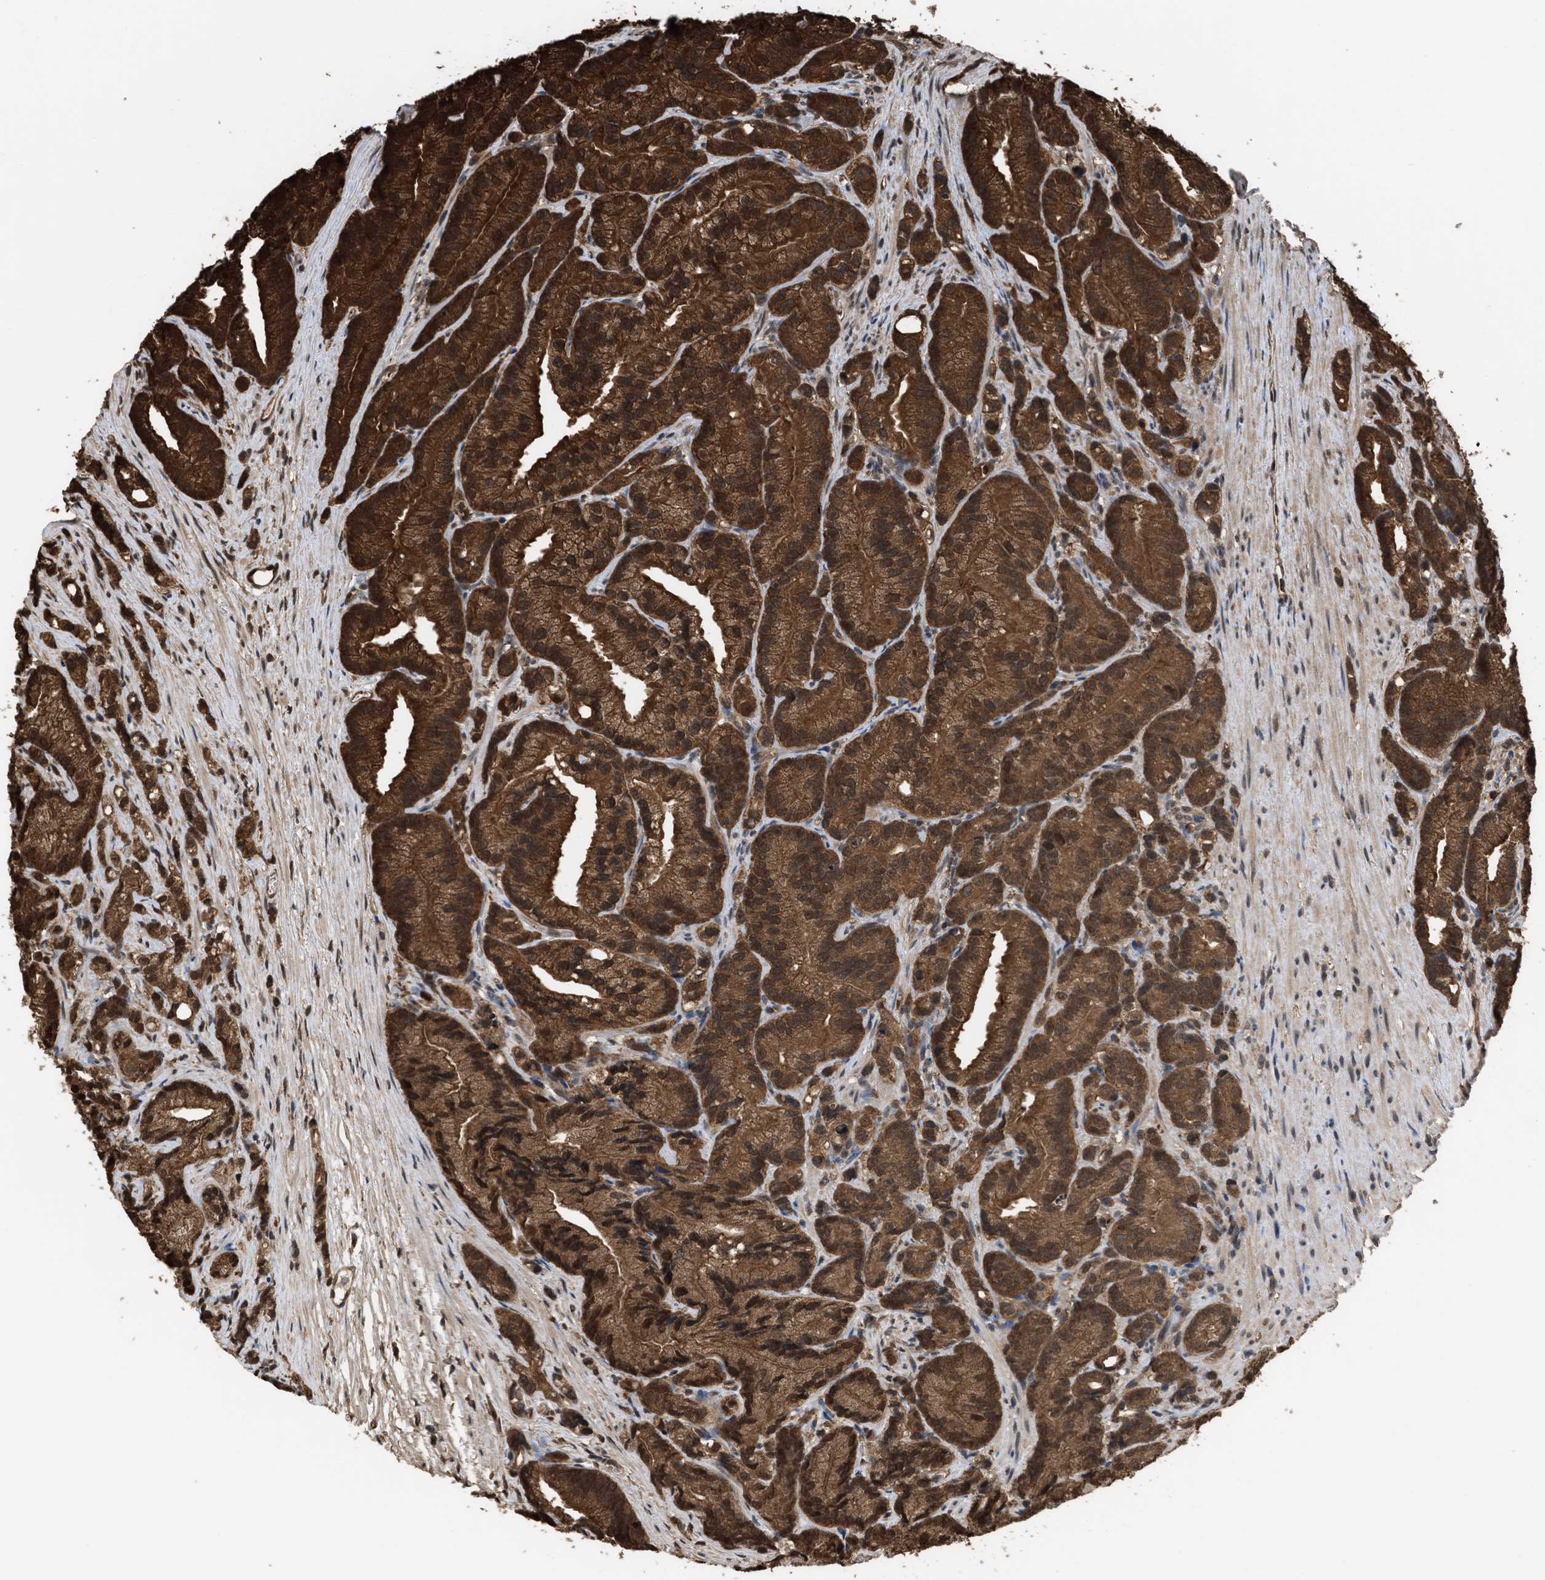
{"staining": {"intensity": "strong", "quantity": ">75%", "location": "cytoplasmic/membranous,nuclear"}, "tissue": "prostate cancer", "cell_type": "Tumor cells", "image_type": "cancer", "snomed": [{"axis": "morphology", "description": "Adenocarcinoma, Low grade"}, {"axis": "topography", "description": "Prostate"}], "caption": "Protein staining of prostate cancer (low-grade adenocarcinoma) tissue exhibits strong cytoplasmic/membranous and nuclear expression in about >75% of tumor cells.", "gene": "YWHAG", "patient": {"sex": "male", "age": 89}}